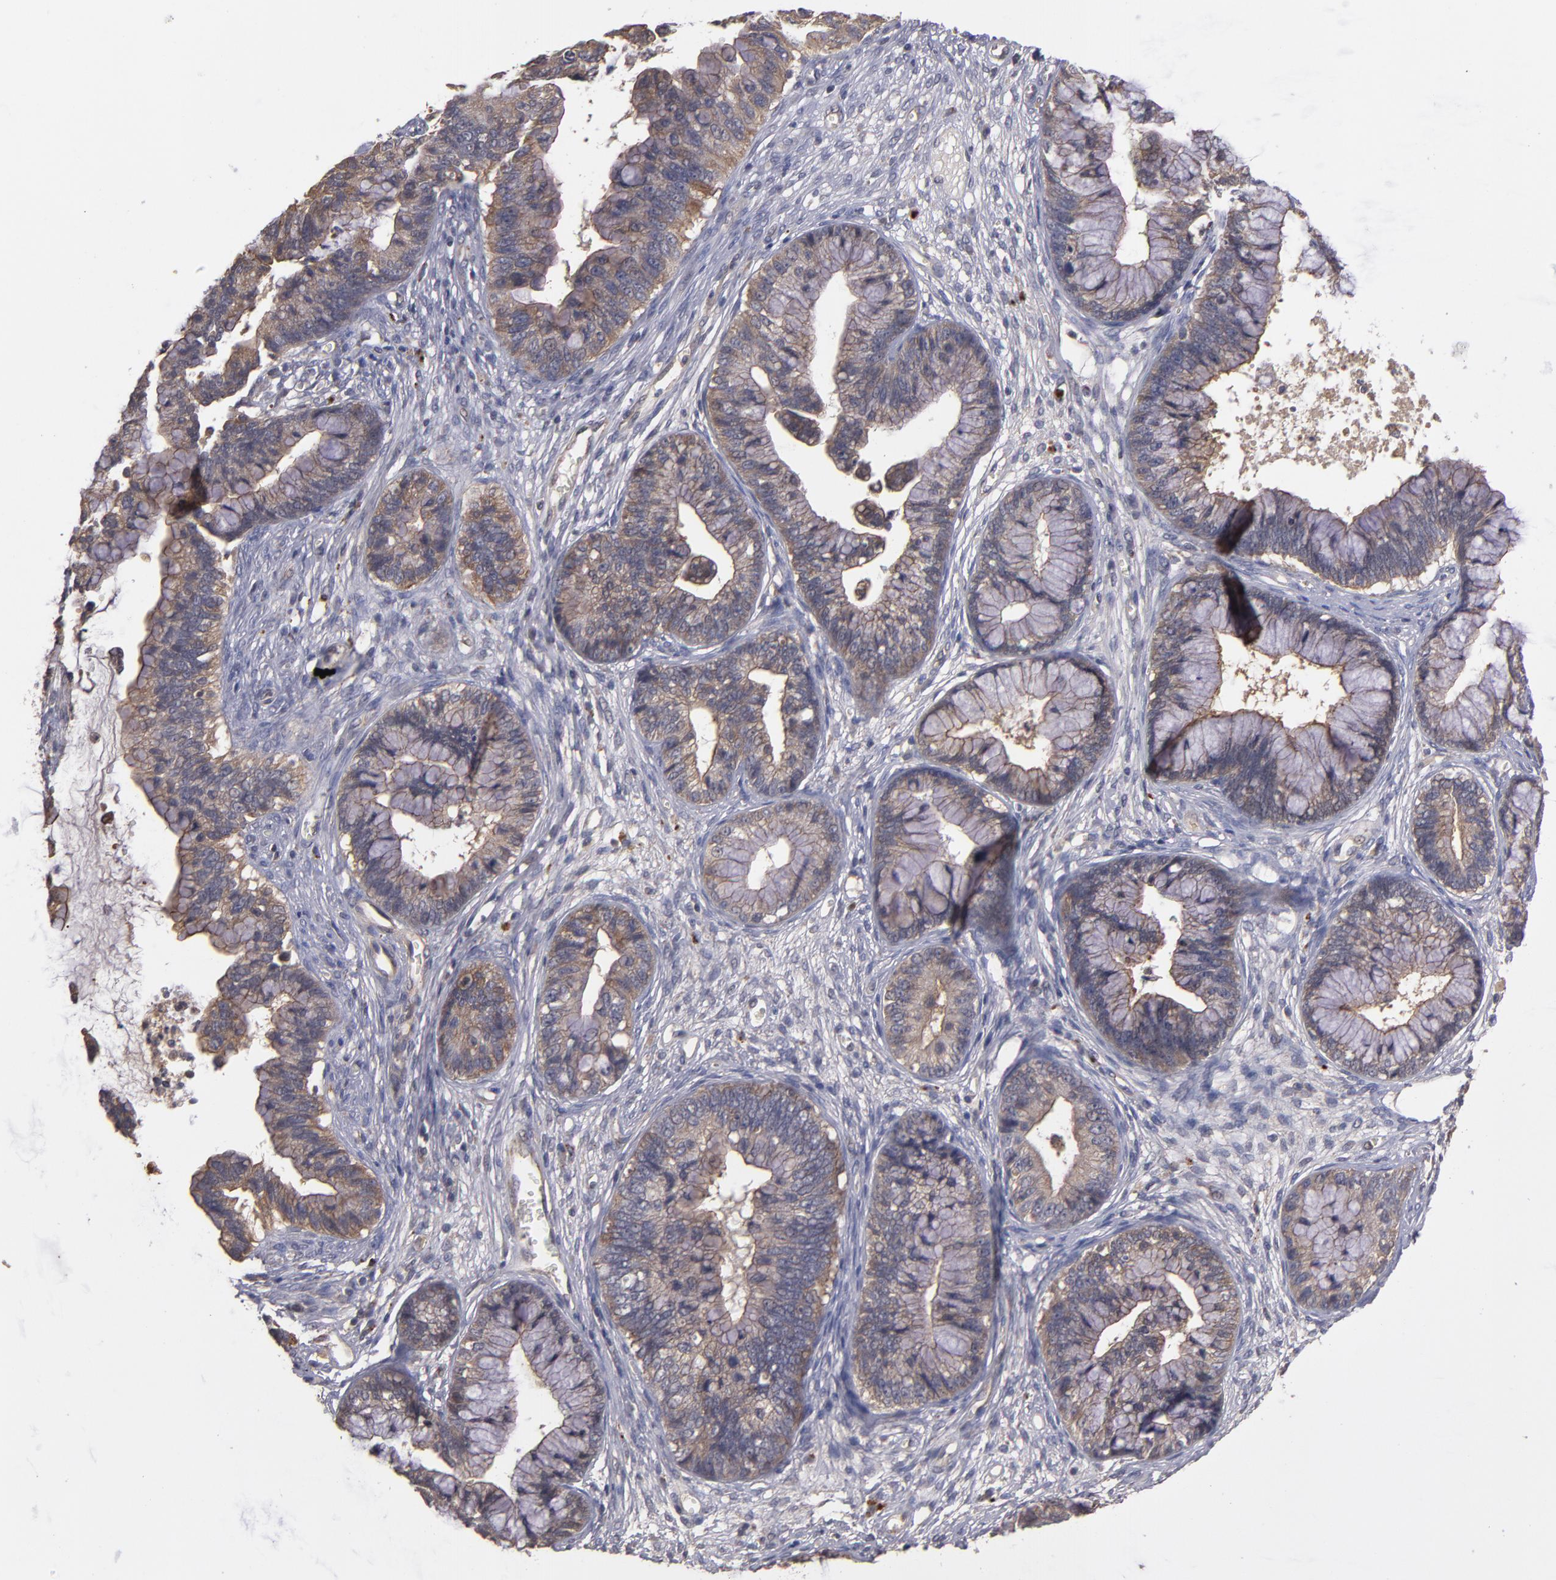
{"staining": {"intensity": "weak", "quantity": ">75%", "location": "cytoplasmic/membranous"}, "tissue": "cervical cancer", "cell_type": "Tumor cells", "image_type": "cancer", "snomed": [{"axis": "morphology", "description": "Adenocarcinoma, NOS"}, {"axis": "topography", "description": "Cervix"}], "caption": "A photomicrograph of human cervical cancer stained for a protein exhibits weak cytoplasmic/membranous brown staining in tumor cells.", "gene": "CTSO", "patient": {"sex": "female", "age": 44}}